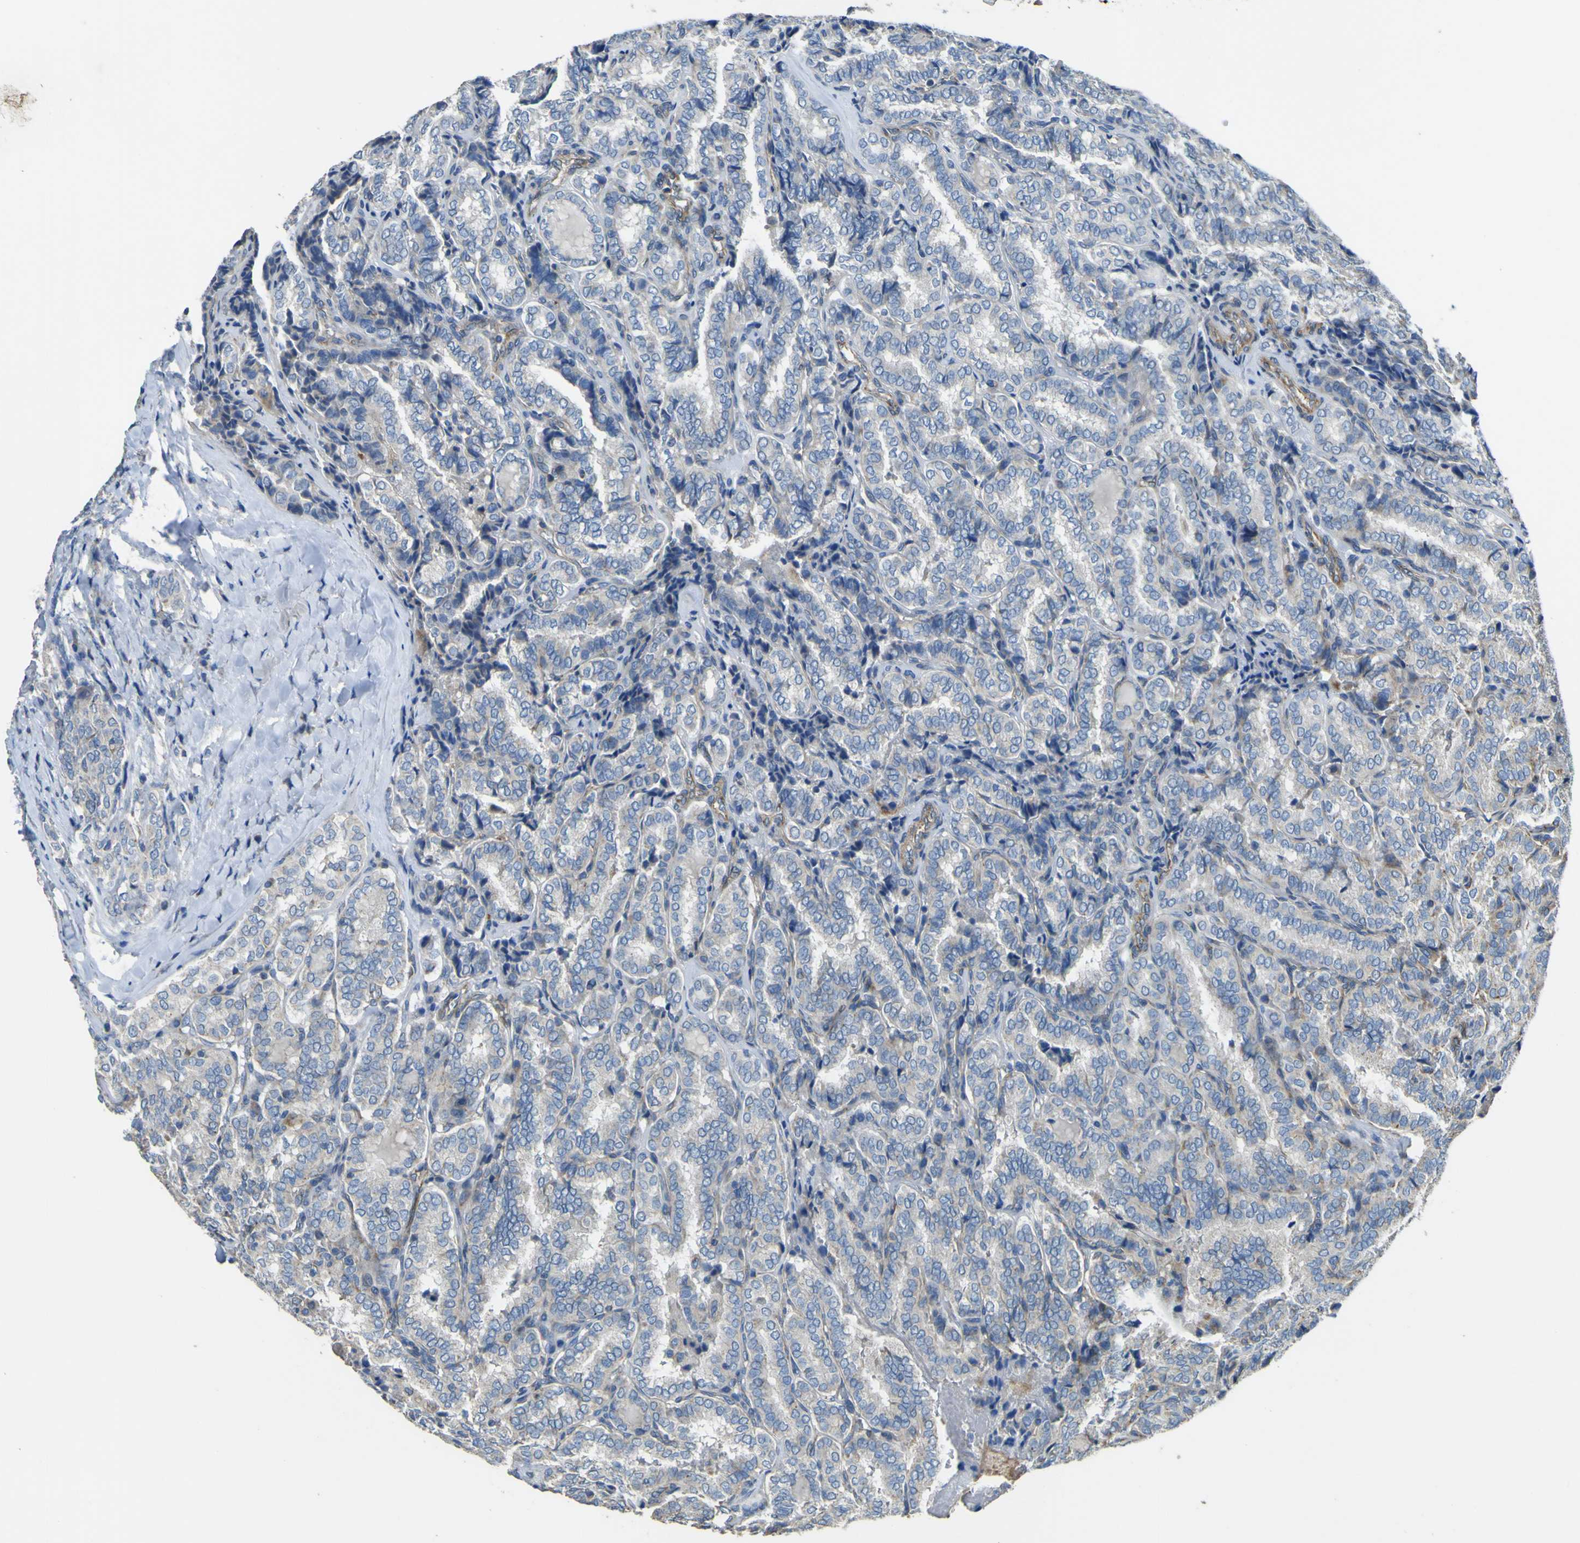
{"staining": {"intensity": "negative", "quantity": "none", "location": "none"}, "tissue": "thyroid cancer", "cell_type": "Tumor cells", "image_type": "cancer", "snomed": [{"axis": "morphology", "description": "Normal tissue, NOS"}, {"axis": "morphology", "description": "Papillary adenocarcinoma, NOS"}, {"axis": "topography", "description": "Thyroid gland"}], "caption": "Tumor cells show no significant positivity in thyroid papillary adenocarcinoma.", "gene": "ALDH18A1", "patient": {"sex": "female", "age": 30}}